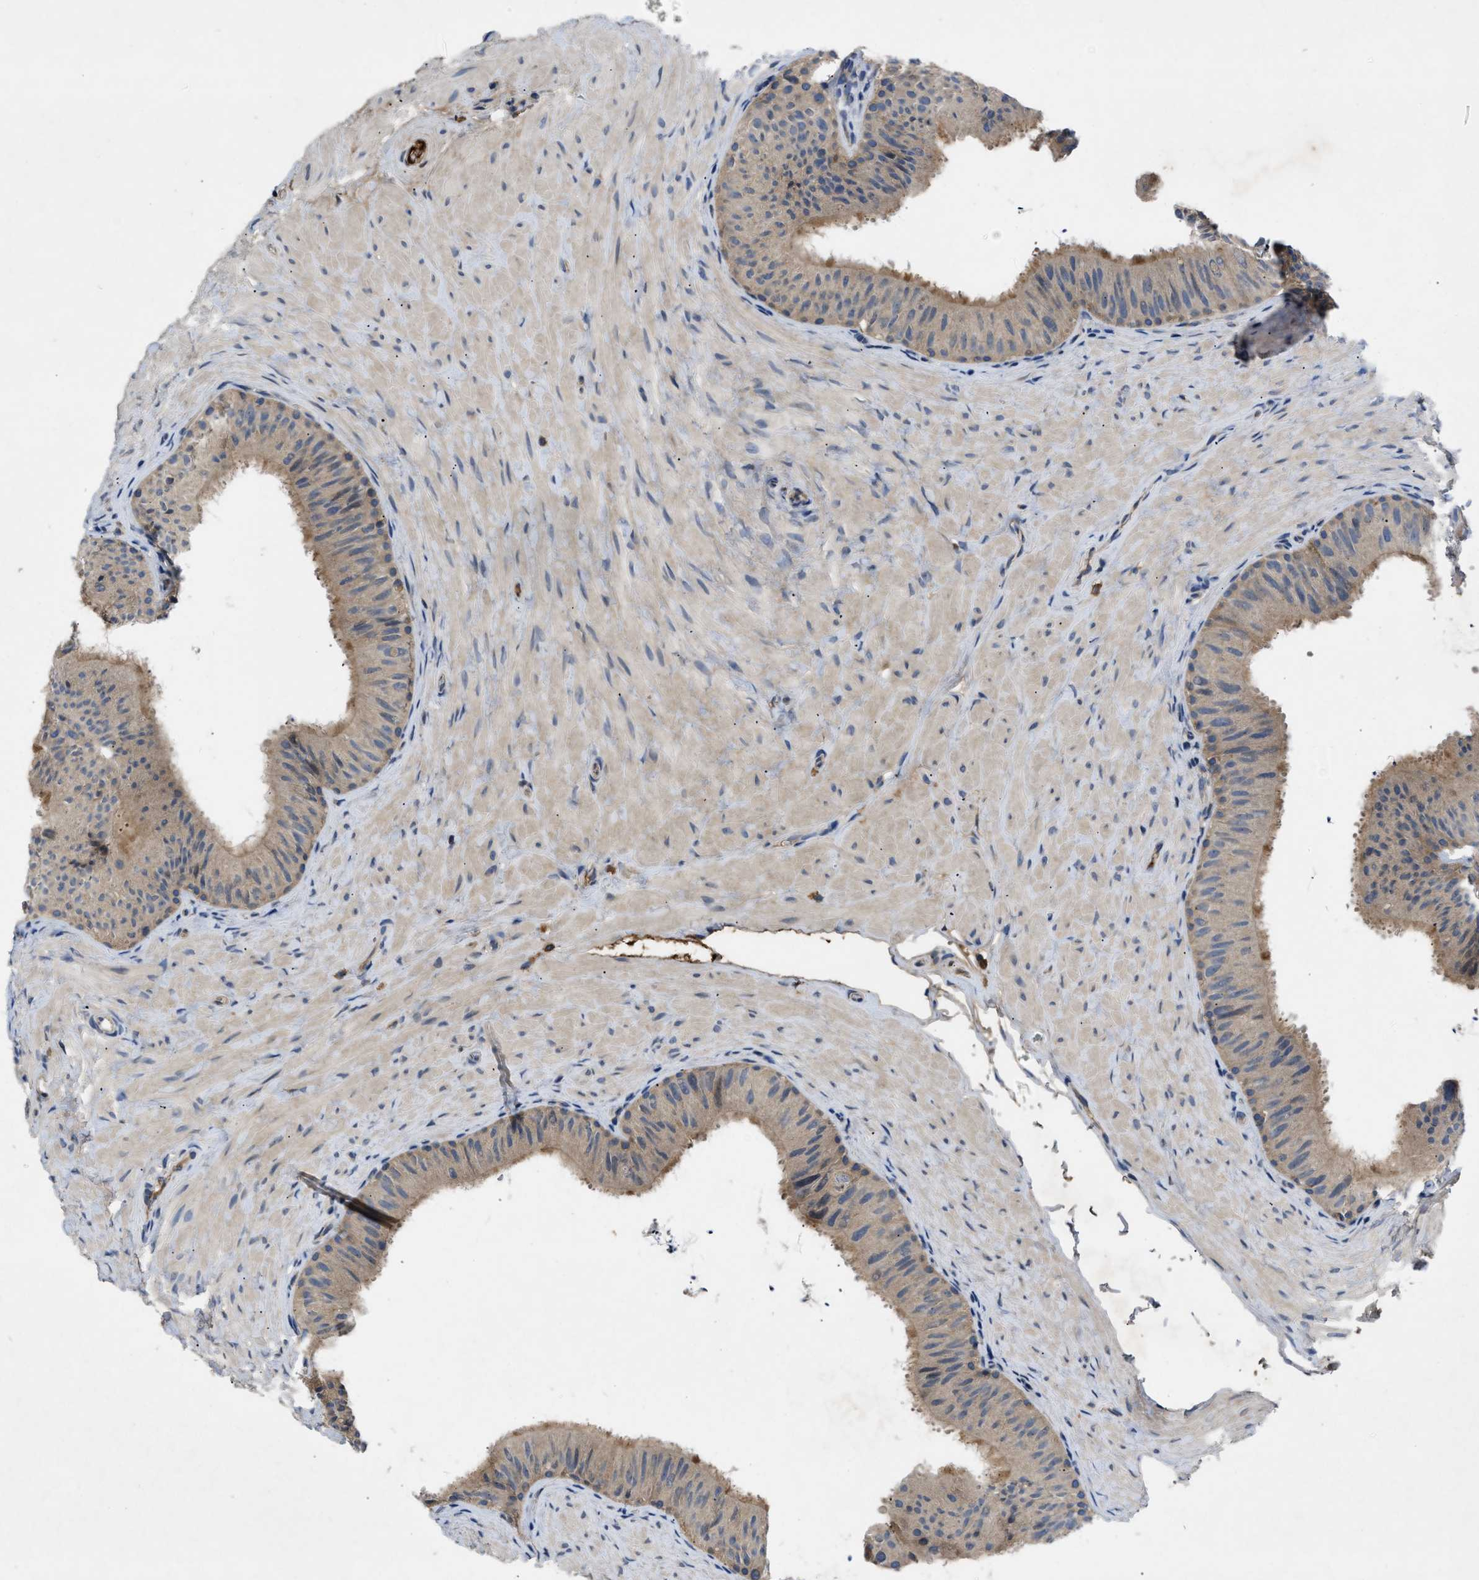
{"staining": {"intensity": "moderate", "quantity": ">75%", "location": "cytoplasmic/membranous"}, "tissue": "epididymis", "cell_type": "Glandular cells", "image_type": "normal", "snomed": [{"axis": "morphology", "description": "Normal tissue, NOS"}, {"axis": "topography", "description": "Epididymis"}], "caption": "Immunohistochemical staining of benign epididymis reveals >75% levels of moderate cytoplasmic/membranous protein expression in about >75% of glandular cells.", "gene": "VPS4A", "patient": {"sex": "male", "age": 34}}